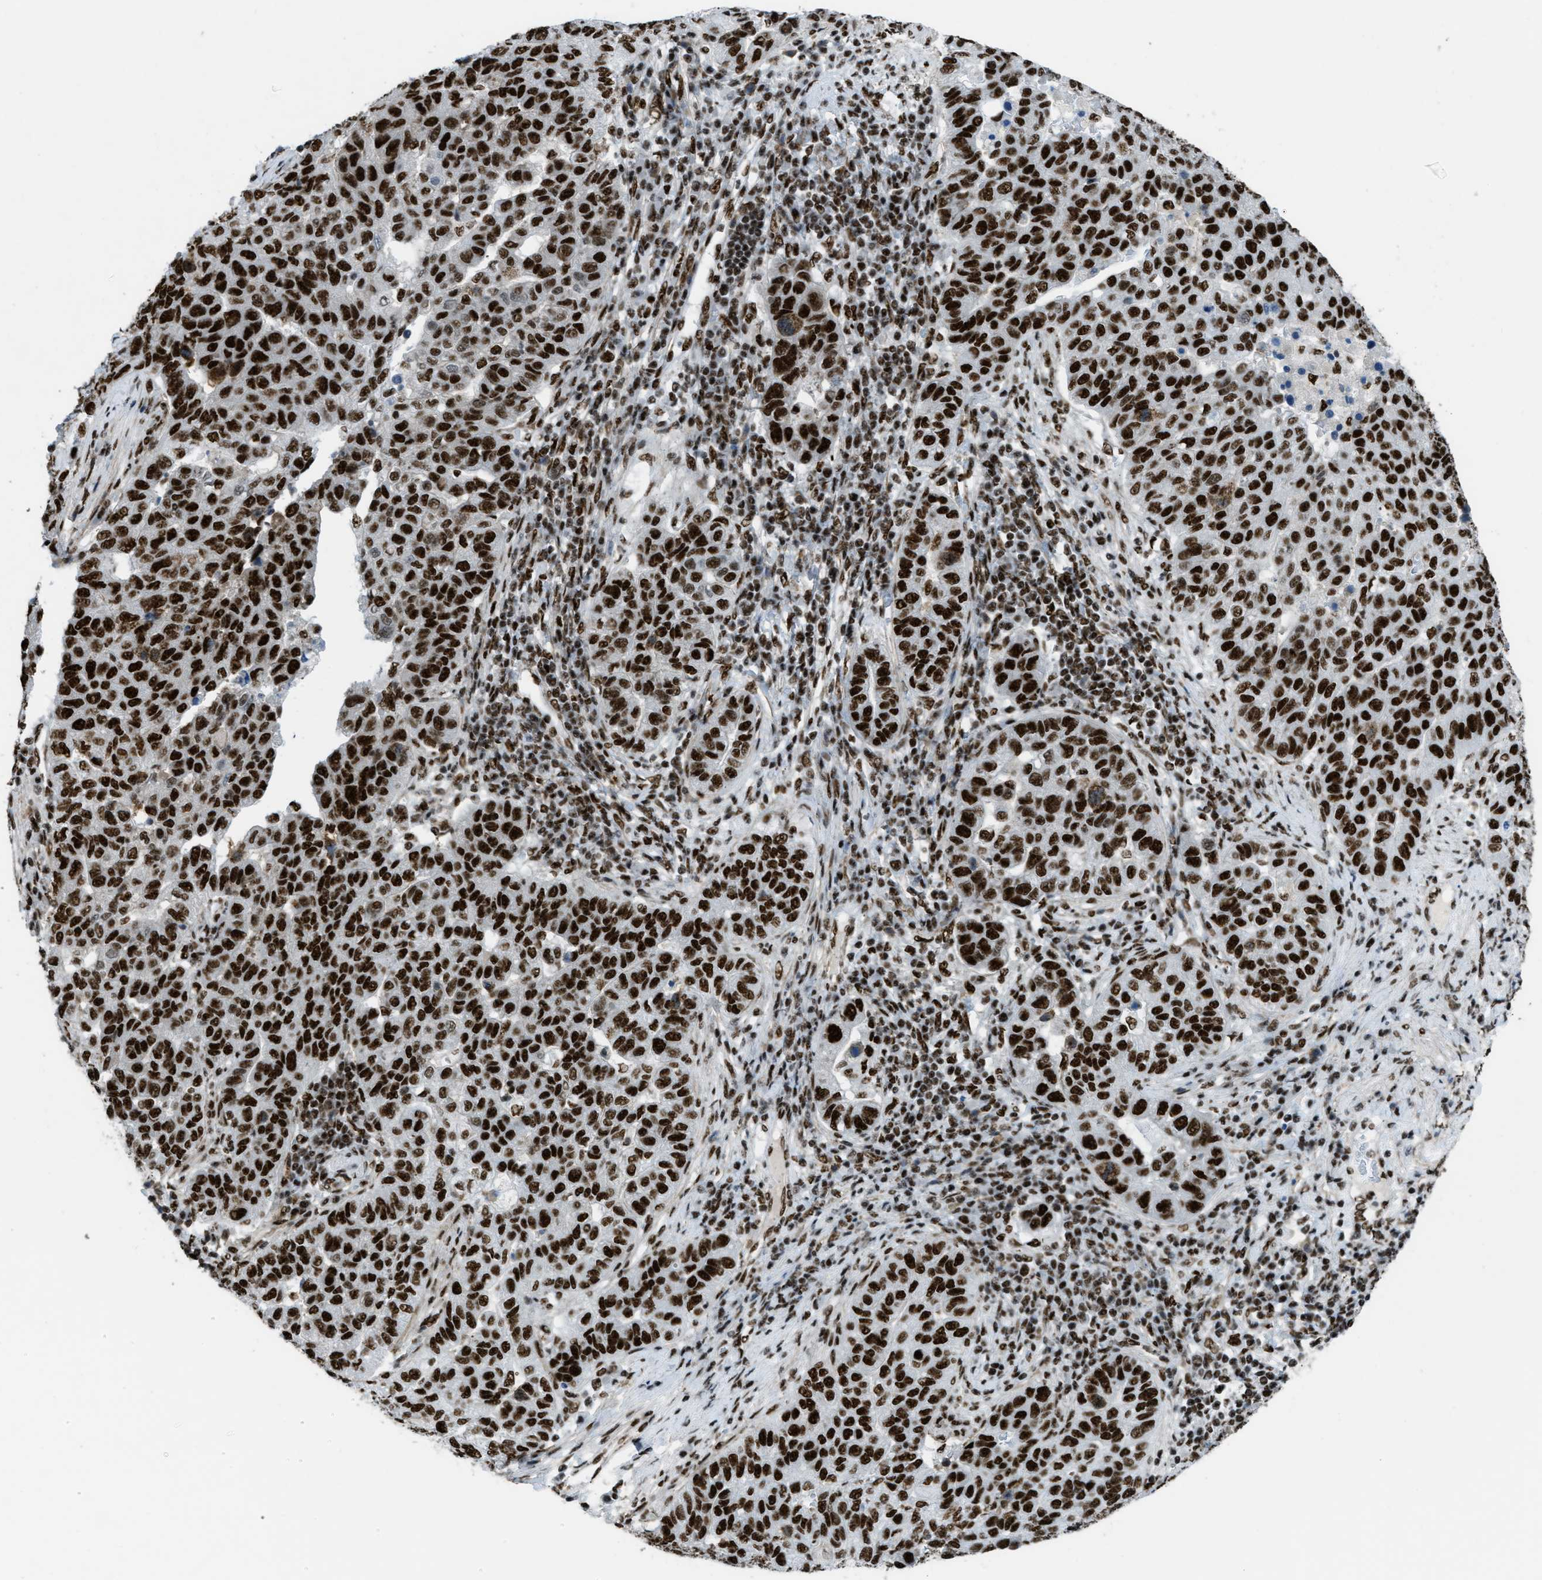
{"staining": {"intensity": "strong", "quantity": ">75%", "location": "nuclear"}, "tissue": "pancreatic cancer", "cell_type": "Tumor cells", "image_type": "cancer", "snomed": [{"axis": "morphology", "description": "Adenocarcinoma, NOS"}, {"axis": "topography", "description": "Pancreas"}], "caption": "The immunohistochemical stain highlights strong nuclear expression in tumor cells of pancreatic adenocarcinoma tissue.", "gene": "ZNF207", "patient": {"sex": "female", "age": 61}}